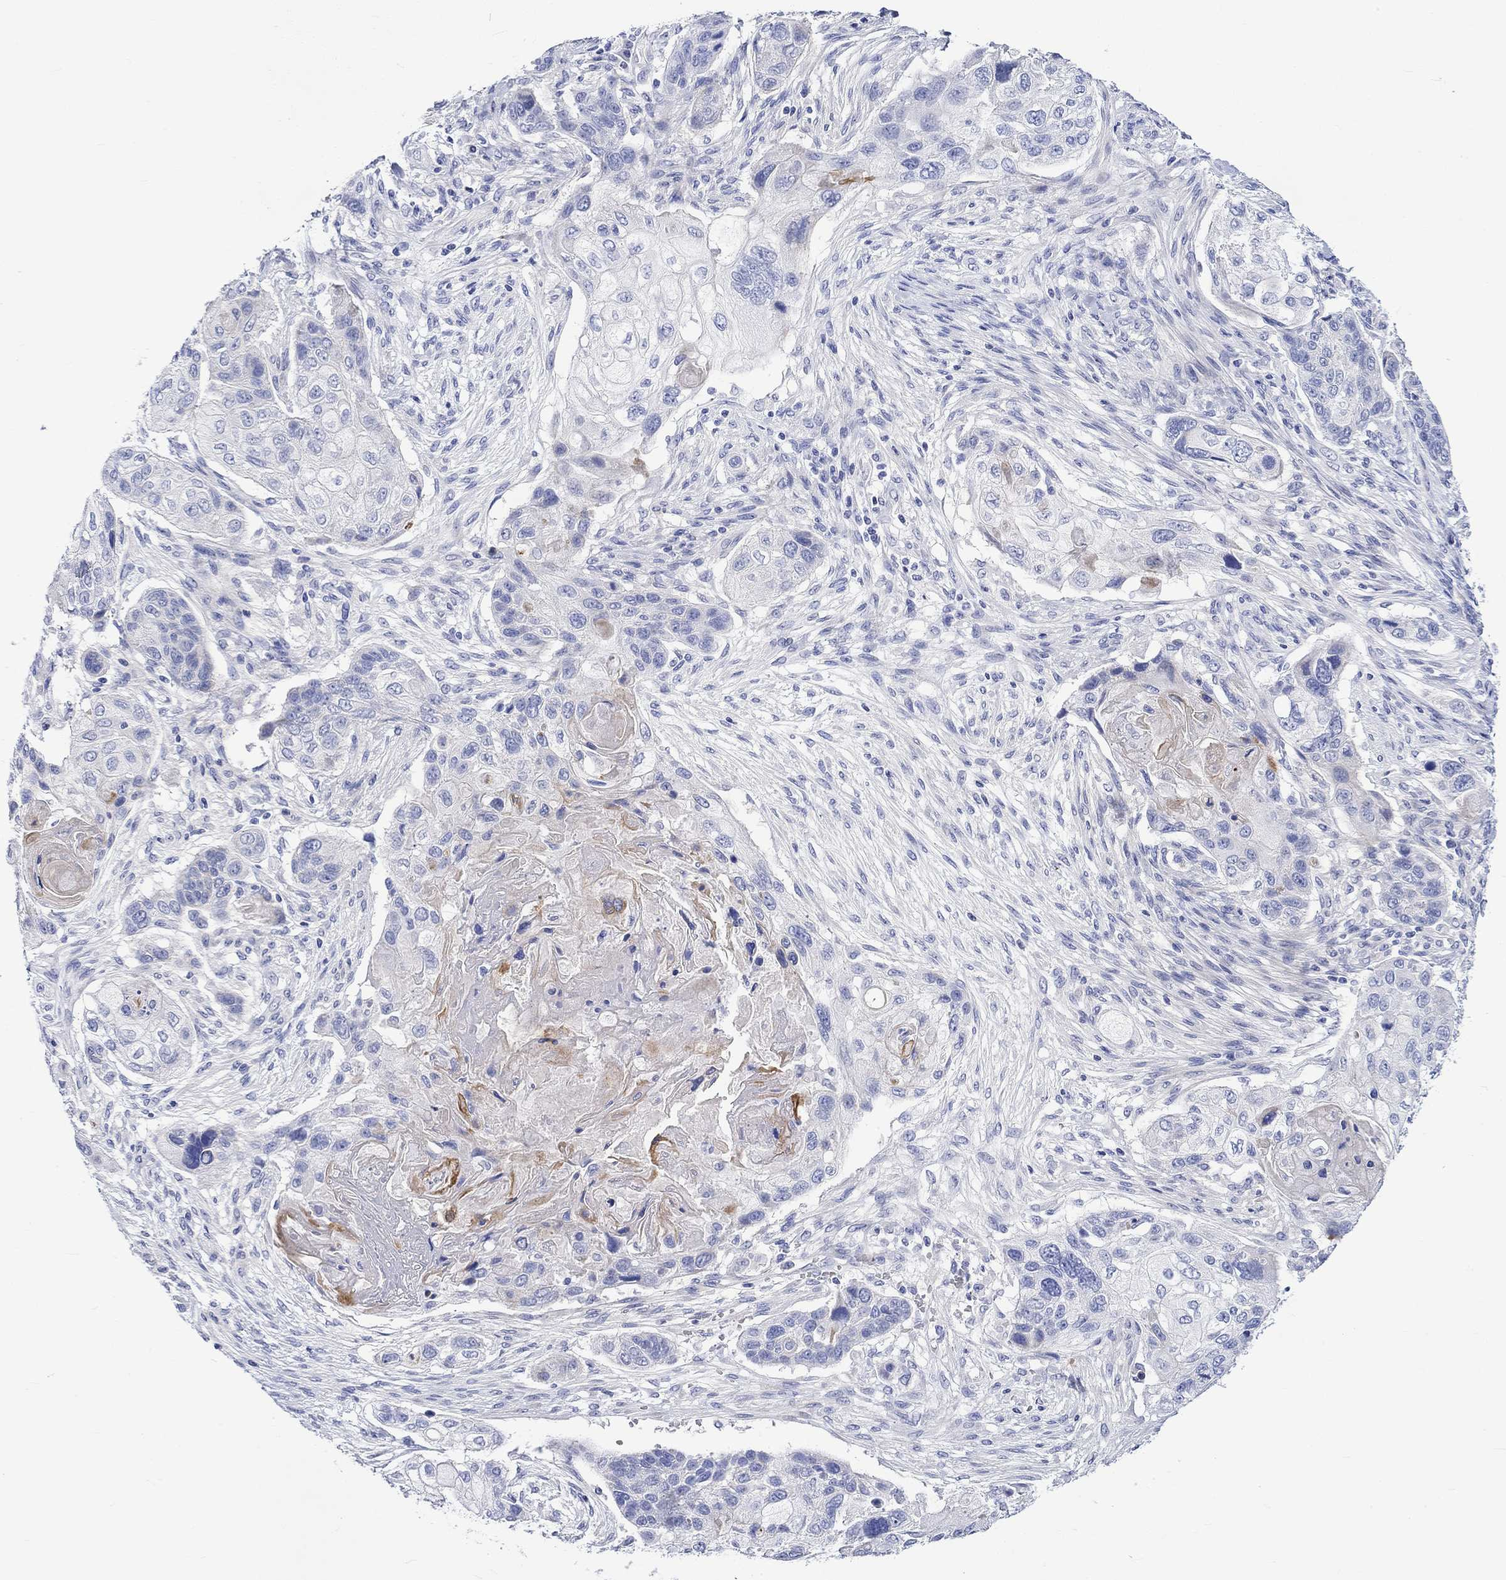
{"staining": {"intensity": "negative", "quantity": "none", "location": "none"}, "tissue": "lung cancer", "cell_type": "Tumor cells", "image_type": "cancer", "snomed": [{"axis": "morphology", "description": "Normal tissue, NOS"}, {"axis": "morphology", "description": "Squamous cell carcinoma, NOS"}, {"axis": "topography", "description": "Bronchus"}, {"axis": "topography", "description": "Lung"}], "caption": "Tumor cells show no significant protein expression in squamous cell carcinoma (lung).", "gene": "NRIP3", "patient": {"sex": "male", "age": 69}}